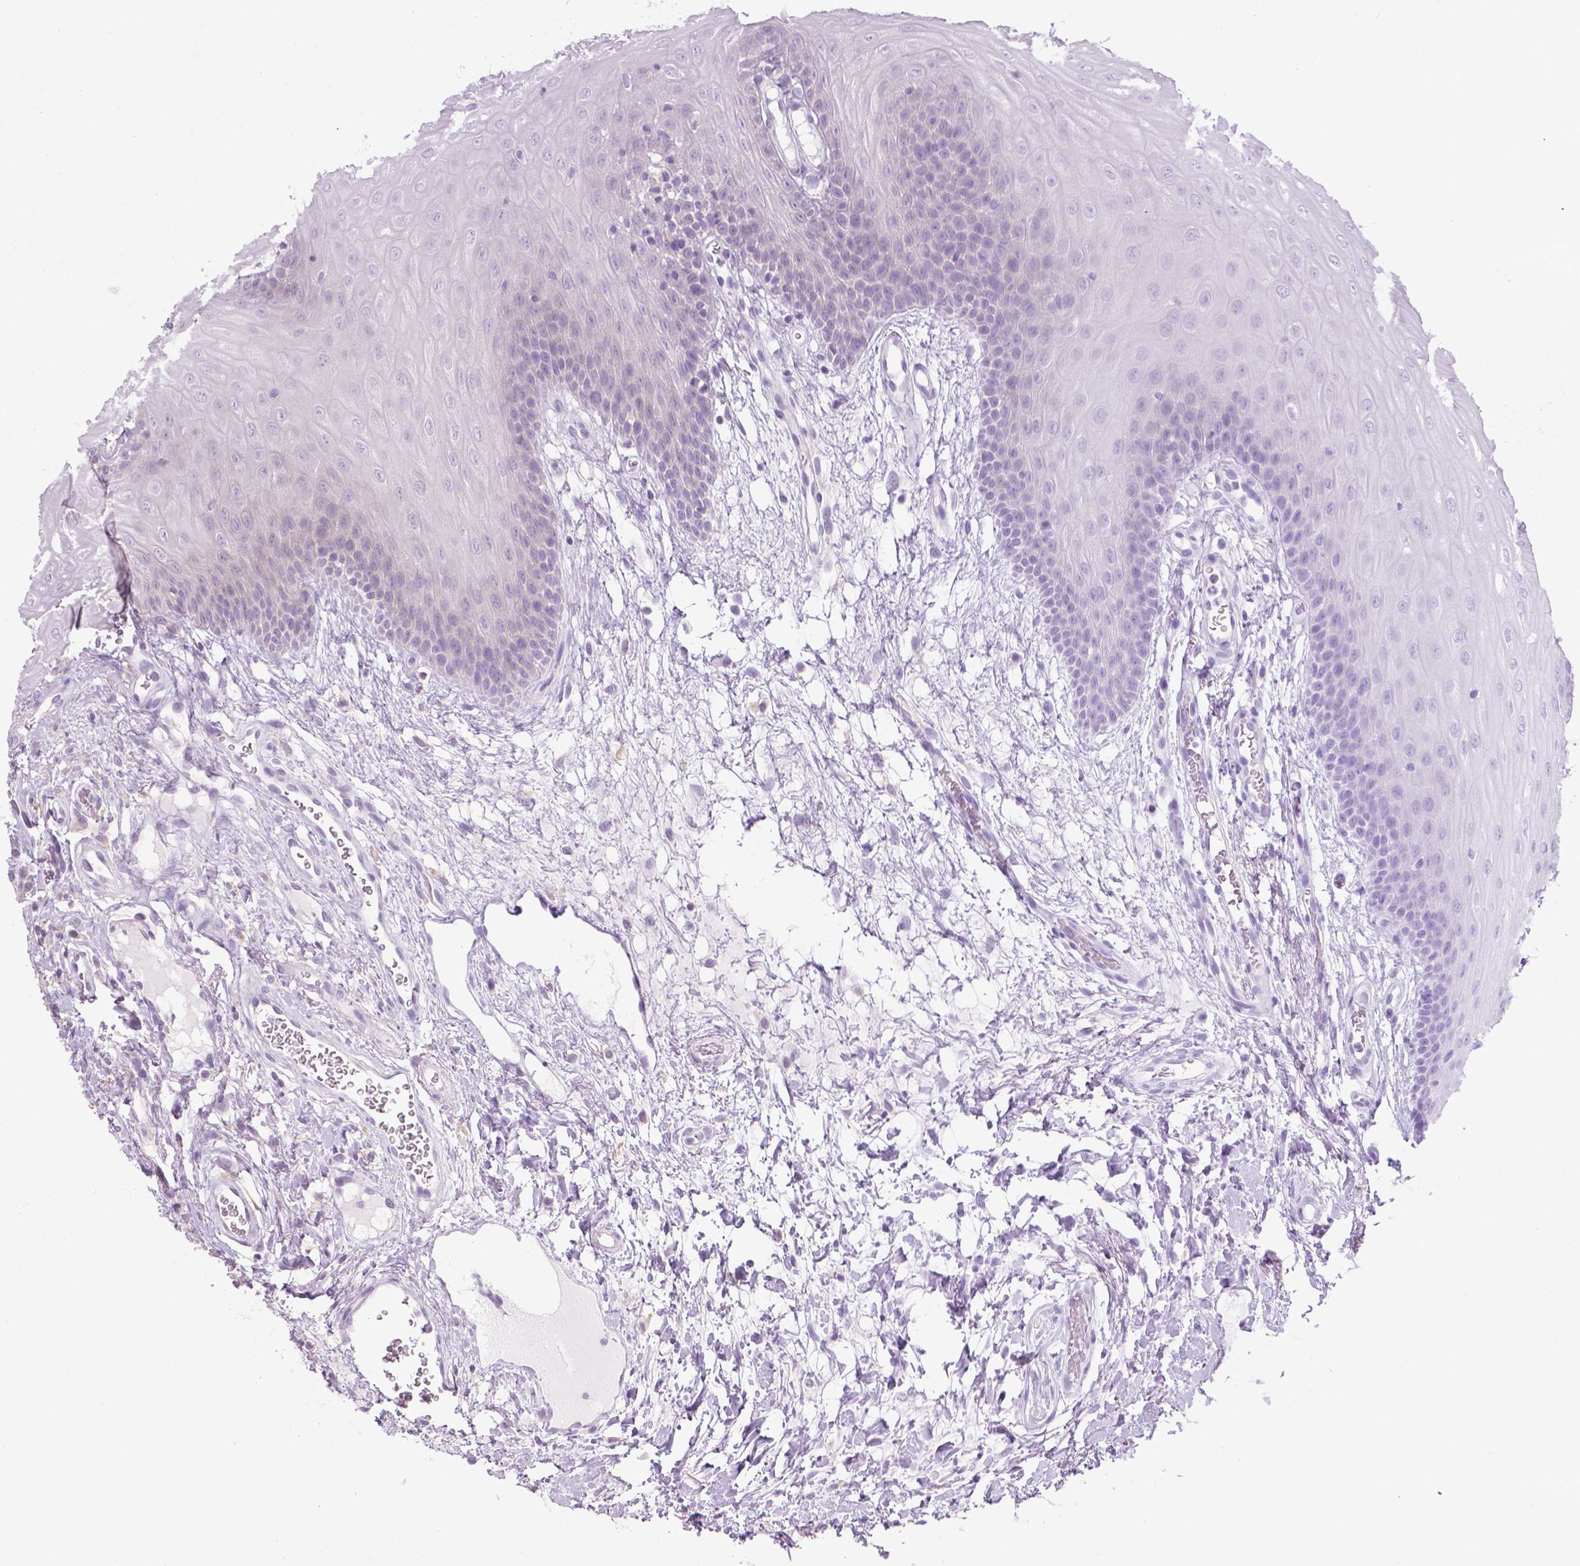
{"staining": {"intensity": "negative", "quantity": "none", "location": "none"}, "tissue": "oral mucosa", "cell_type": "Squamous epithelial cells", "image_type": "normal", "snomed": [{"axis": "morphology", "description": "Normal tissue, NOS"}, {"axis": "morphology", "description": "Squamous cell carcinoma, NOS"}, {"axis": "topography", "description": "Oral tissue"}, {"axis": "topography", "description": "Head-Neck"}], "caption": "The immunohistochemistry image has no significant staining in squamous epithelial cells of oral mucosa.", "gene": "PRAG1", "patient": {"sex": "male", "age": 78}}